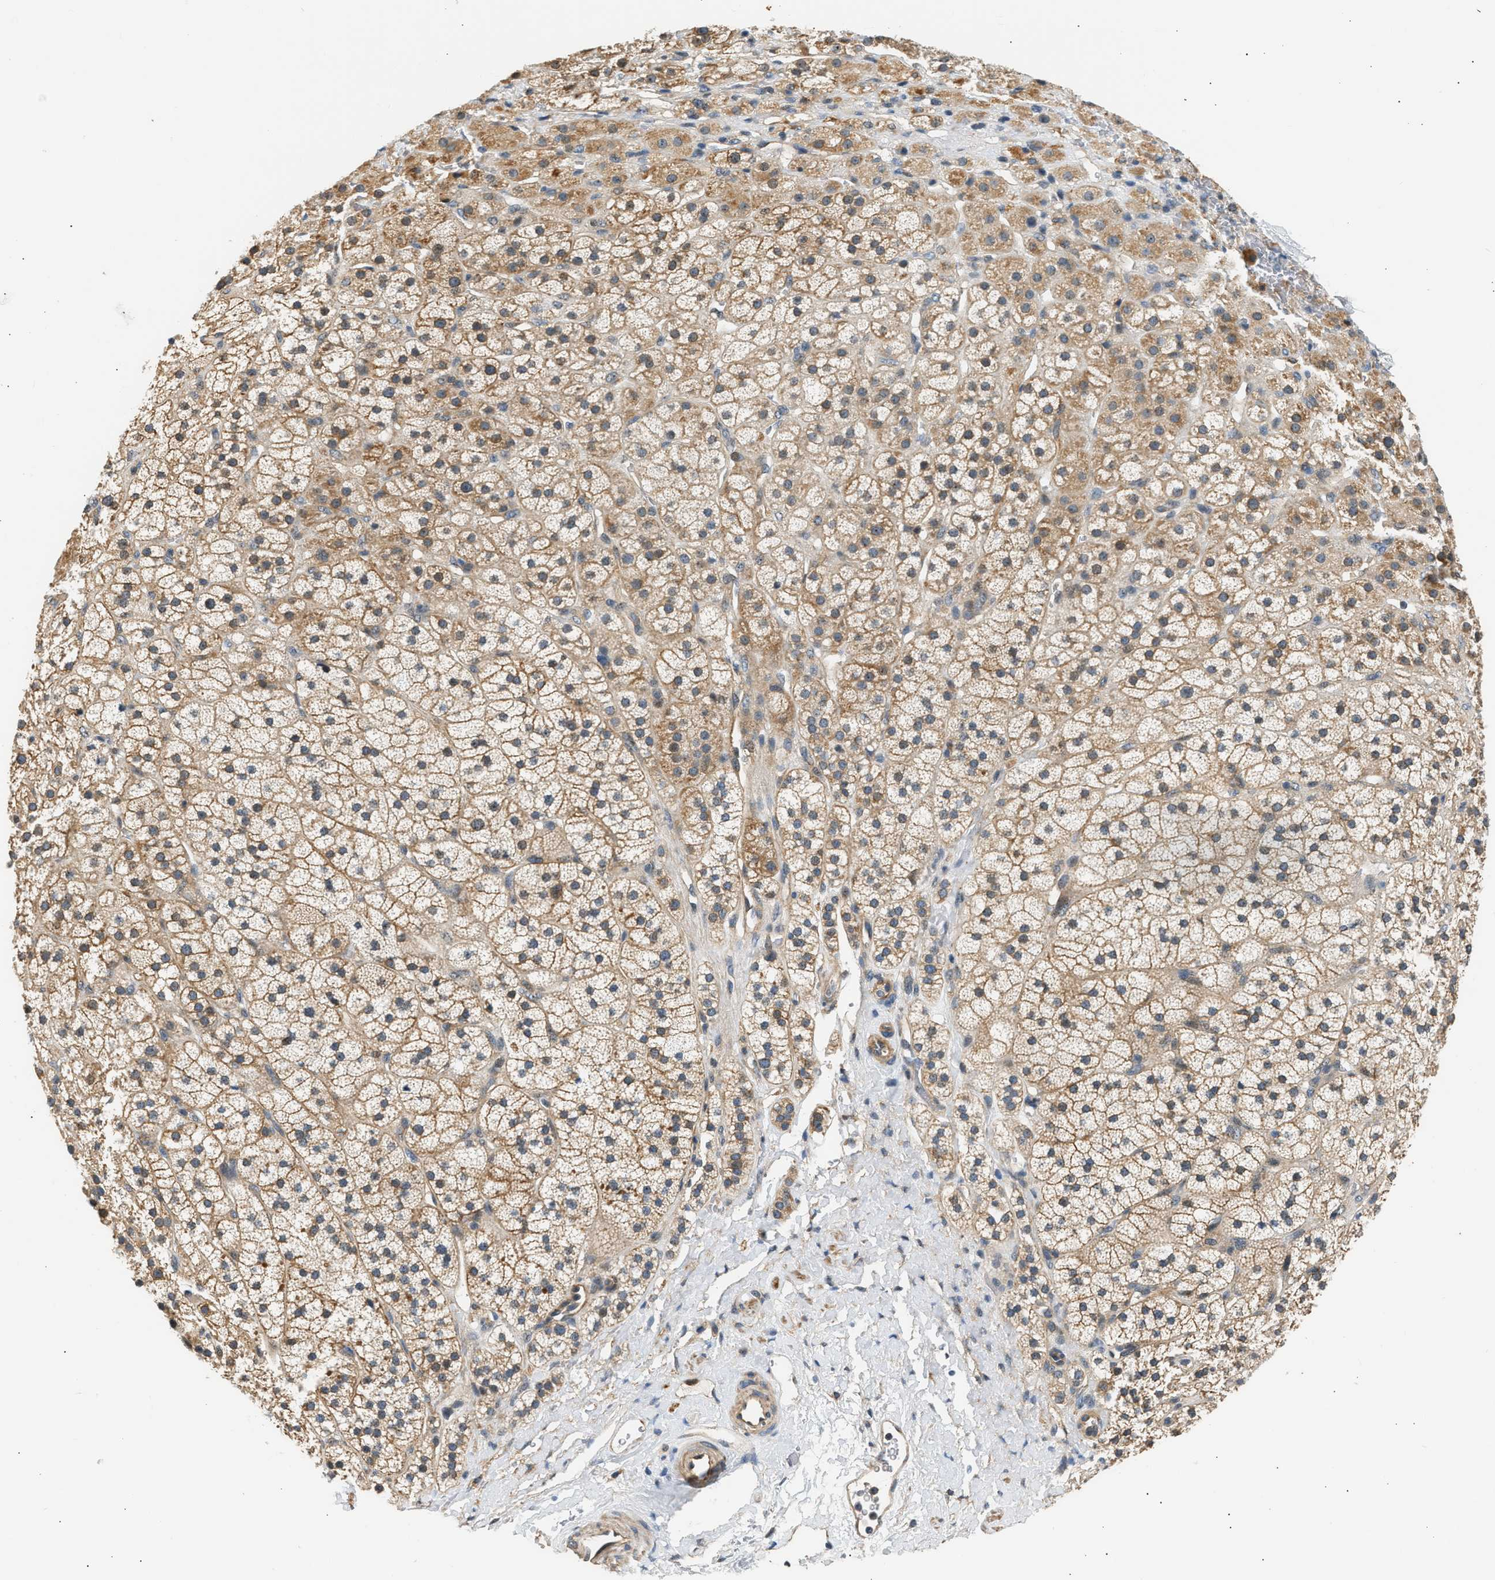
{"staining": {"intensity": "moderate", "quantity": "25%-75%", "location": "cytoplasmic/membranous"}, "tissue": "adrenal gland", "cell_type": "Glandular cells", "image_type": "normal", "snomed": [{"axis": "morphology", "description": "Normal tissue, NOS"}, {"axis": "topography", "description": "Adrenal gland"}], "caption": "Adrenal gland stained with a brown dye shows moderate cytoplasmic/membranous positive expression in approximately 25%-75% of glandular cells.", "gene": "WDR31", "patient": {"sex": "male", "age": 56}}